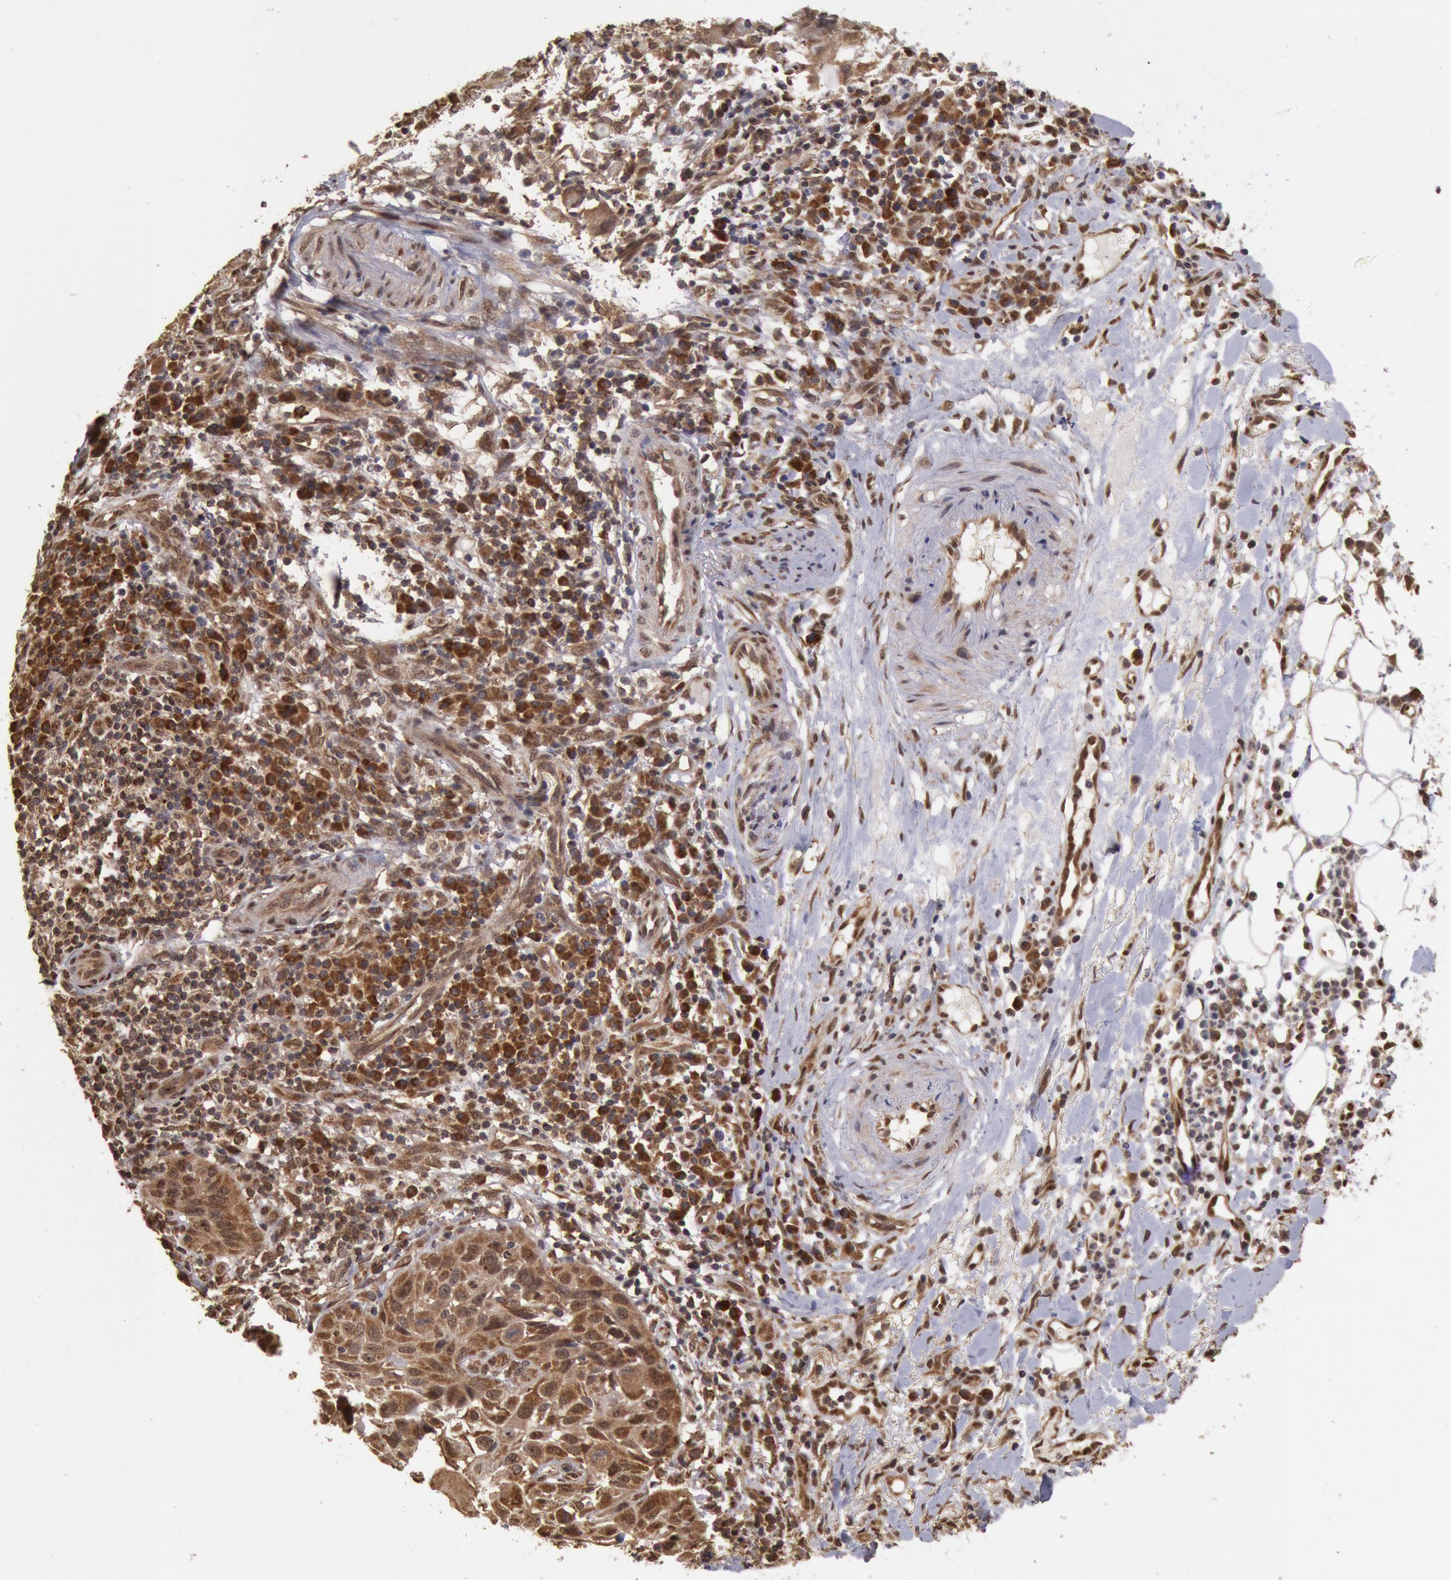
{"staining": {"intensity": "strong", "quantity": ">75%", "location": "cytoplasmic/membranous,nuclear"}, "tissue": "skin cancer", "cell_type": "Tumor cells", "image_type": "cancer", "snomed": [{"axis": "morphology", "description": "Squamous cell carcinoma, NOS"}, {"axis": "topography", "description": "Skin"}], "caption": "This is a photomicrograph of immunohistochemistry (IHC) staining of skin cancer, which shows strong positivity in the cytoplasmic/membranous and nuclear of tumor cells.", "gene": "STX17", "patient": {"sex": "female", "age": 89}}